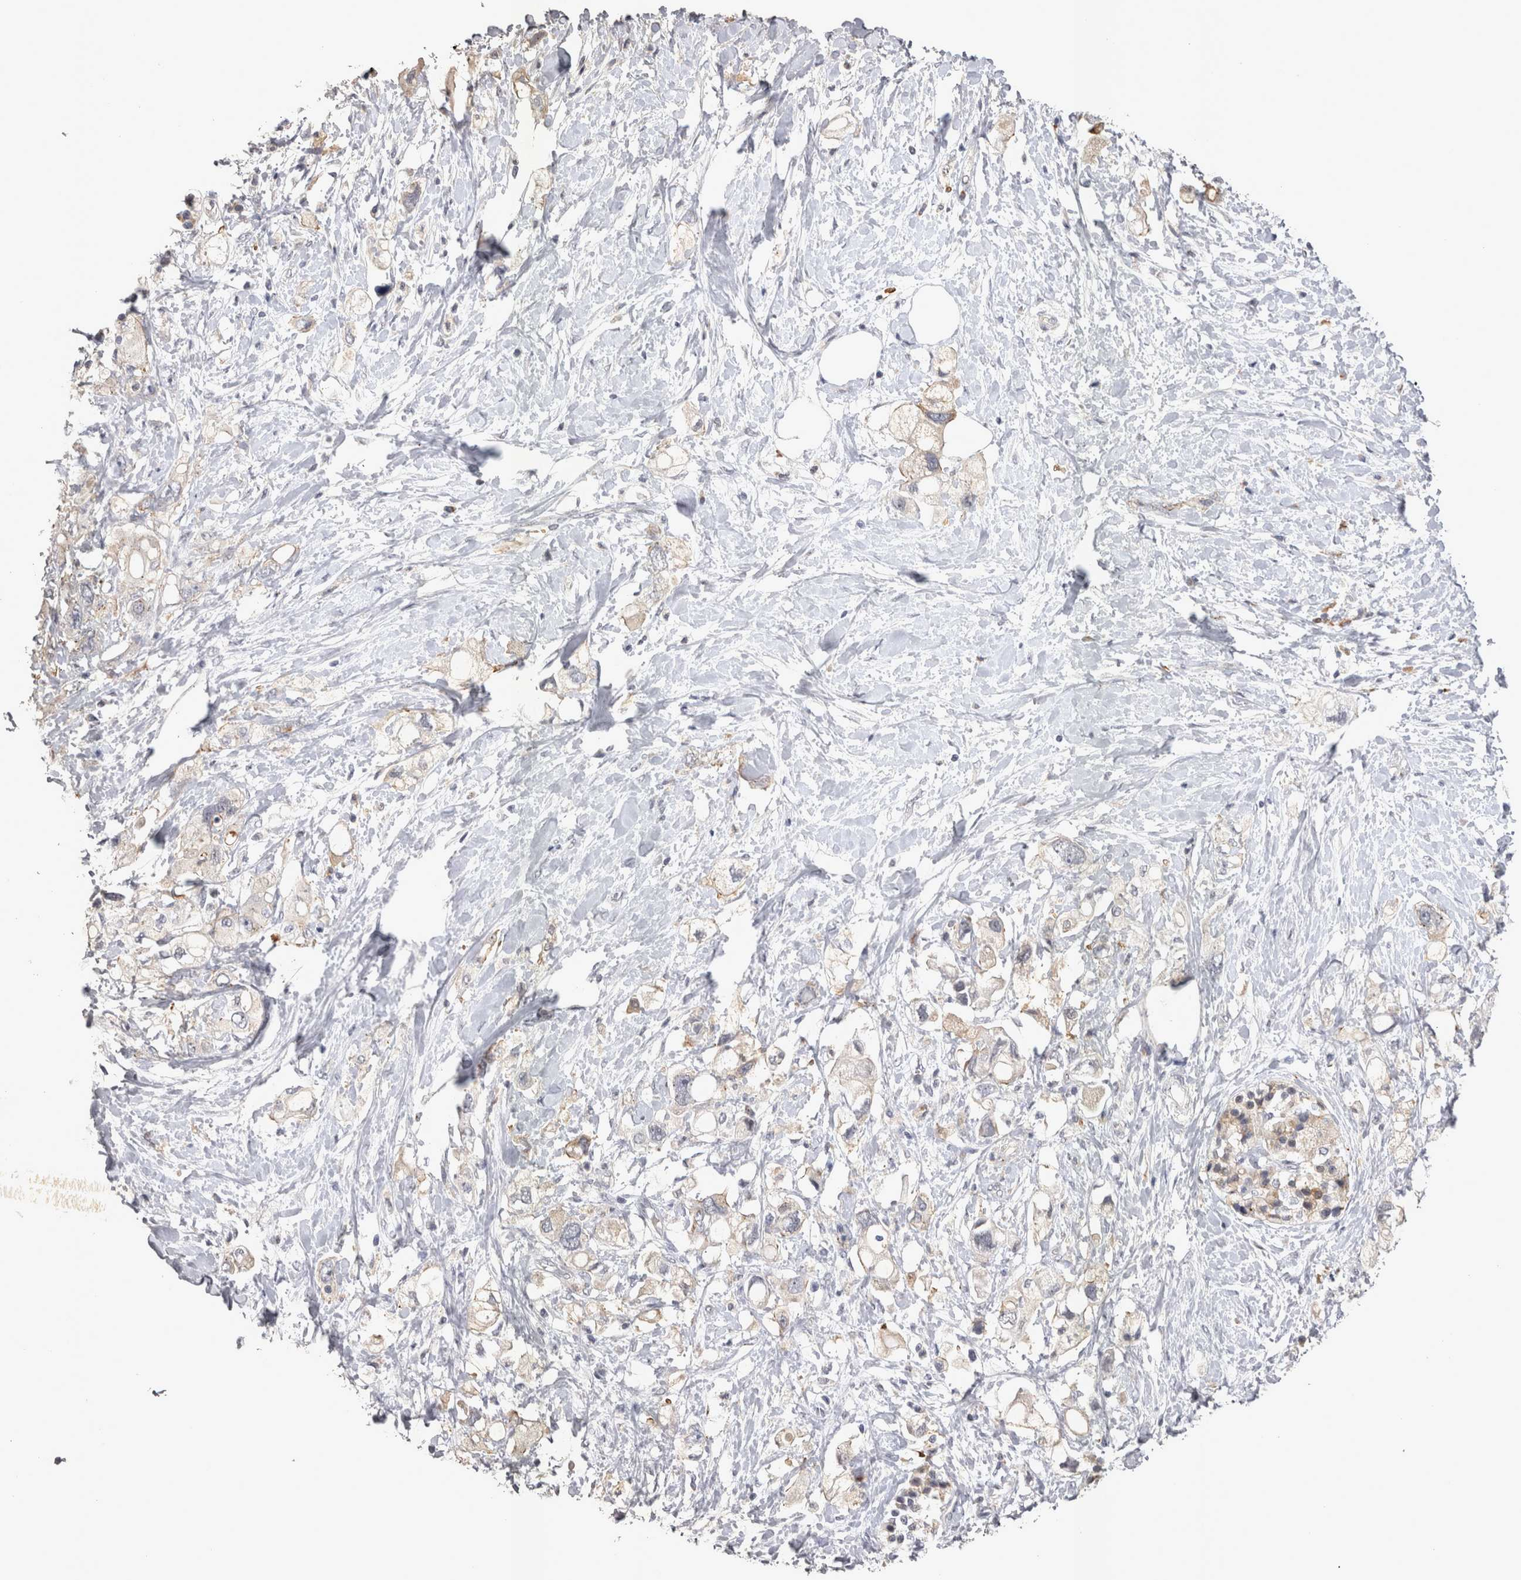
{"staining": {"intensity": "negative", "quantity": "none", "location": "none"}, "tissue": "pancreatic cancer", "cell_type": "Tumor cells", "image_type": "cancer", "snomed": [{"axis": "morphology", "description": "Adenocarcinoma, NOS"}, {"axis": "topography", "description": "Pancreas"}], "caption": "Protein analysis of pancreatic adenocarcinoma reveals no significant staining in tumor cells.", "gene": "CTBS", "patient": {"sex": "female", "age": 56}}